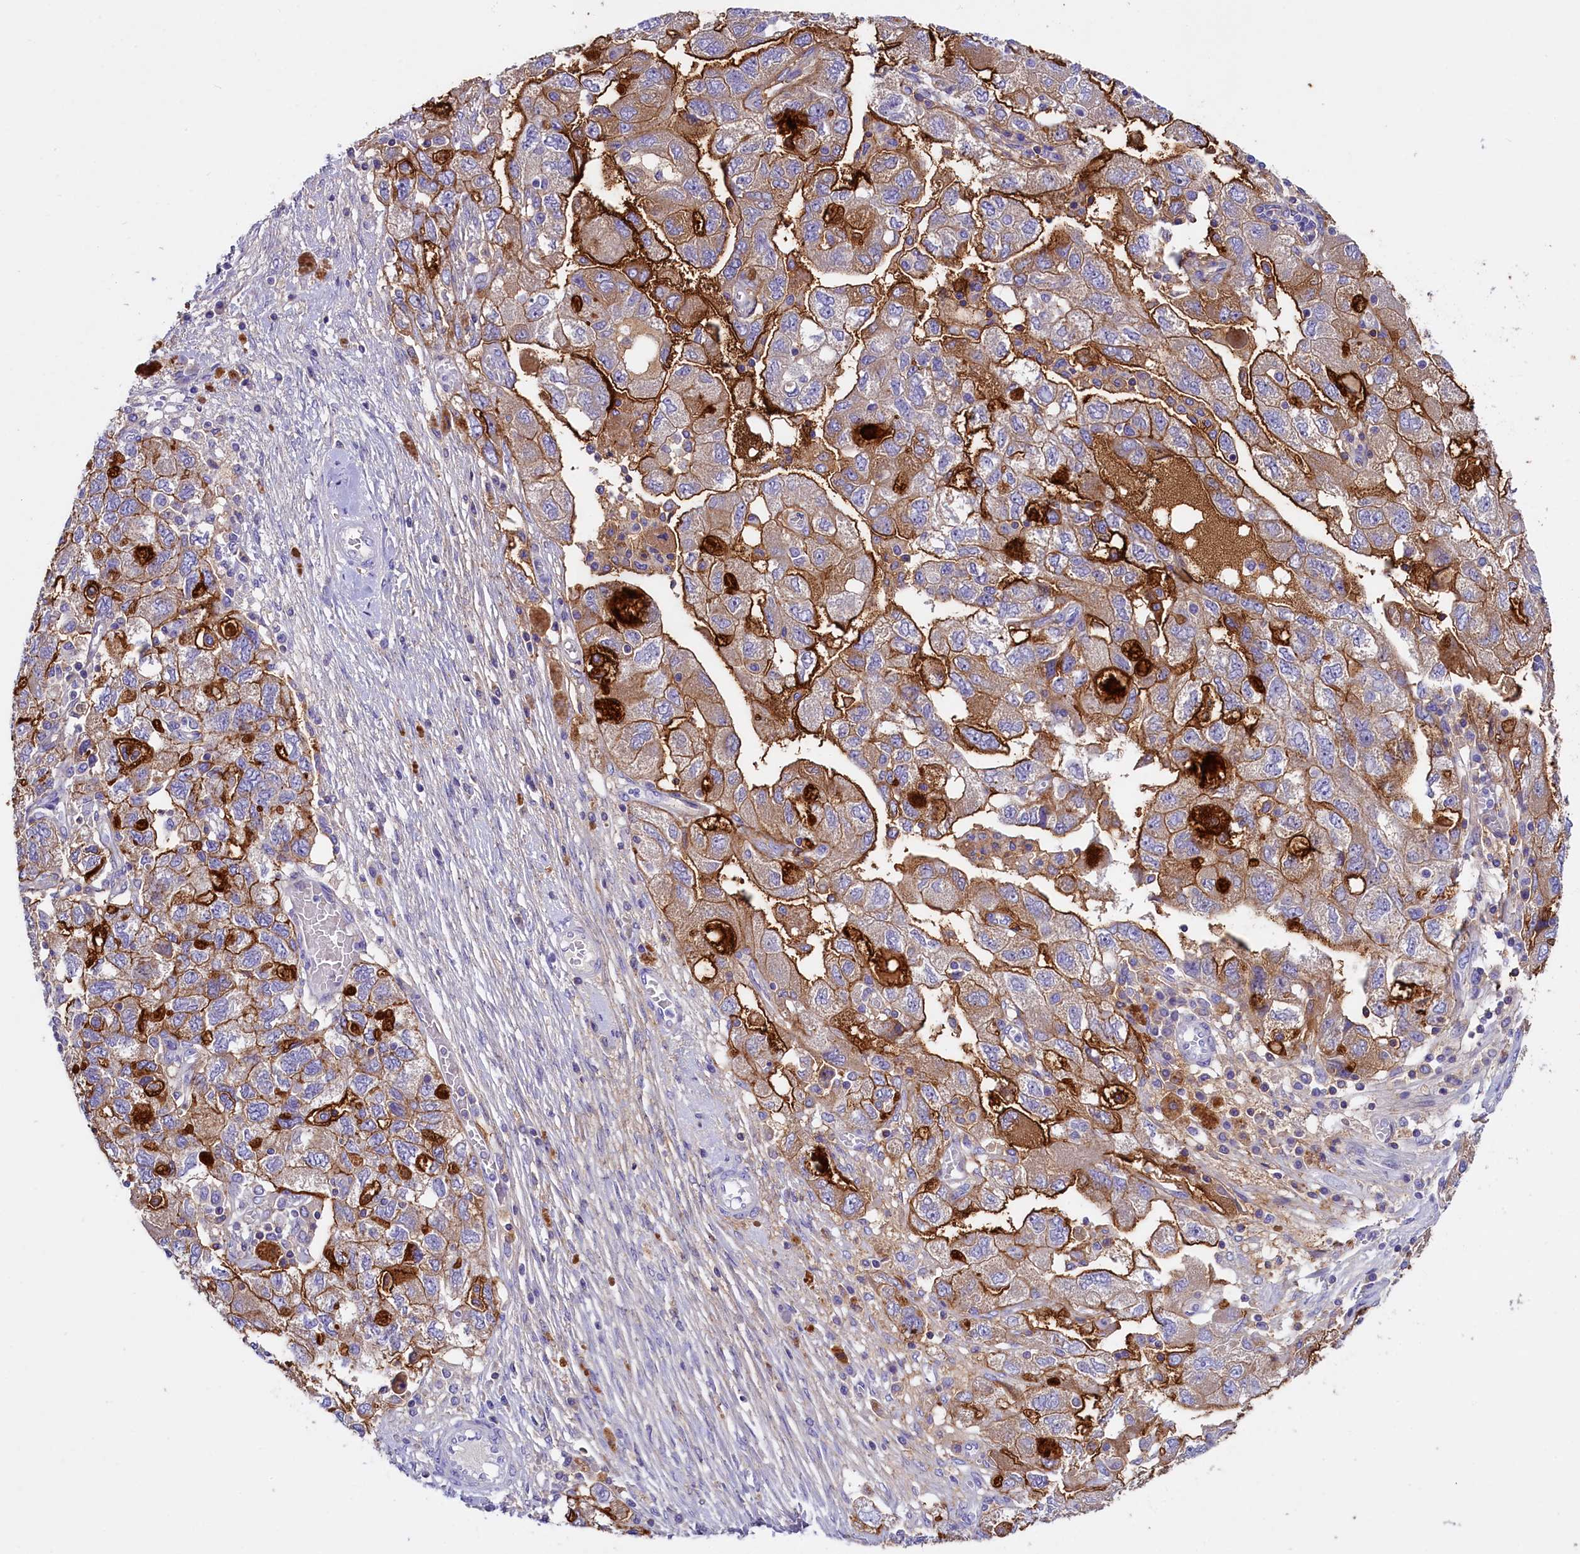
{"staining": {"intensity": "moderate", "quantity": ">75%", "location": "cytoplasmic/membranous"}, "tissue": "ovarian cancer", "cell_type": "Tumor cells", "image_type": "cancer", "snomed": [{"axis": "morphology", "description": "Carcinoma, NOS"}, {"axis": "morphology", "description": "Cystadenocarcinoma, serous, NOS"}, {"axis": "topography", "description": "Ovary"}], "caption": "There is medium levels of moderate cytoplasmic/membranous expression in tumor cells of serous cystadenocarcinoma (ovarian), as demonstrated by immunohistochemical staining (brown color).", "gene": "RTTN", "patient": {"sex": "female", "age": 69}}